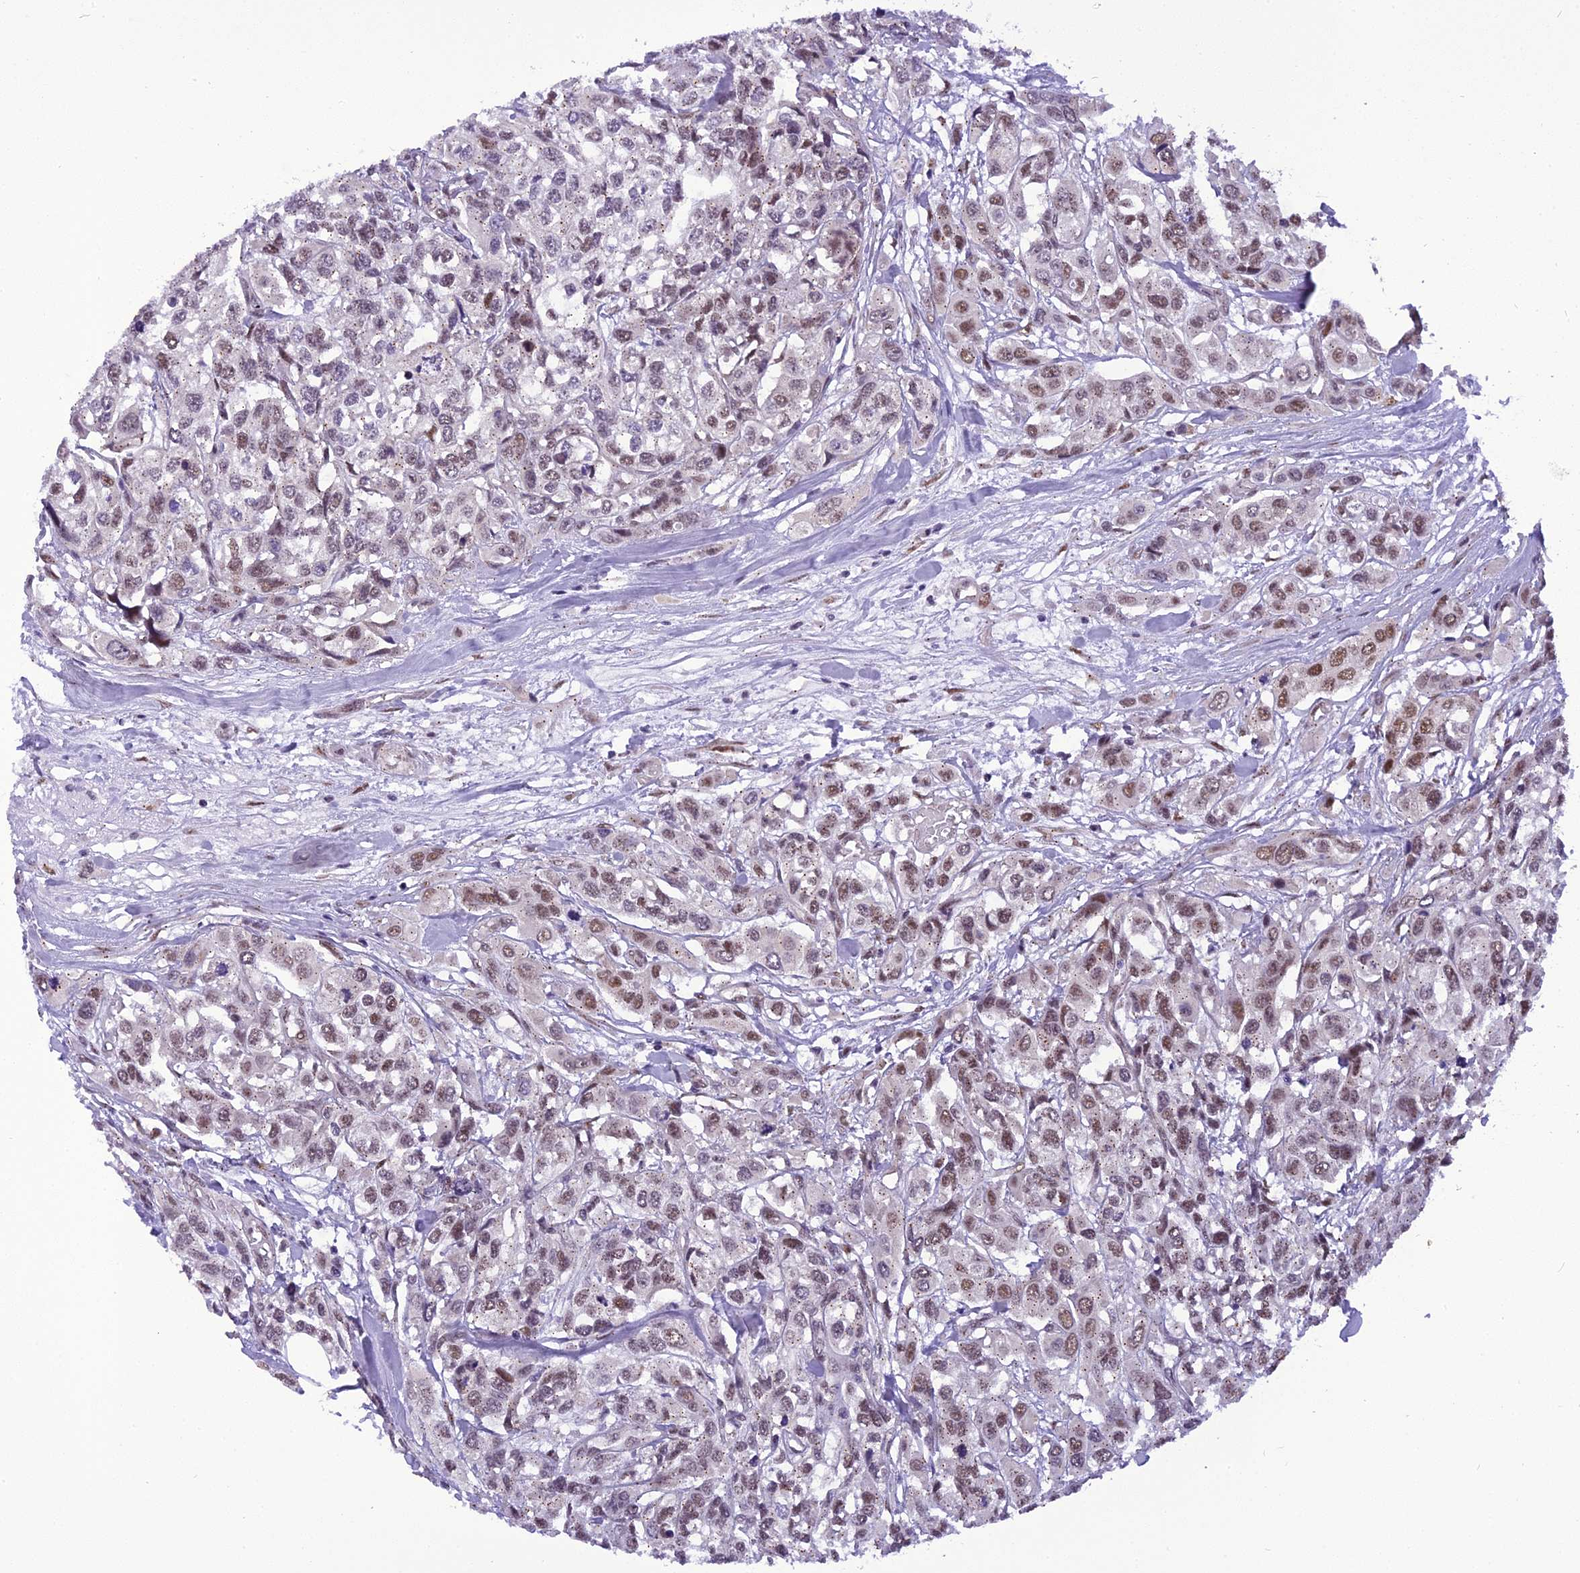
{"staining": {"intensity": "moderate", "quantity": "25%-75%", "location": "nuclear"}, "tissue": "urothelial cancer", "cell_type": "Tumor cells", "image_type": "cancer", "snomed": [{"axis": "morphology", "description": "Urothelial carcinoma, High grade"}, {"axis": "topography", "description": "Urinary bladder"}], "caption": "IHC micrograph of human urothelial cancer stained for a protein (brown), which reveals medium levels of moderate nuclear staining in approximately 25%-75% of tumor cells.", "gene": "IRF2BP1", "patient": {"sex": "male", "age": 67}}